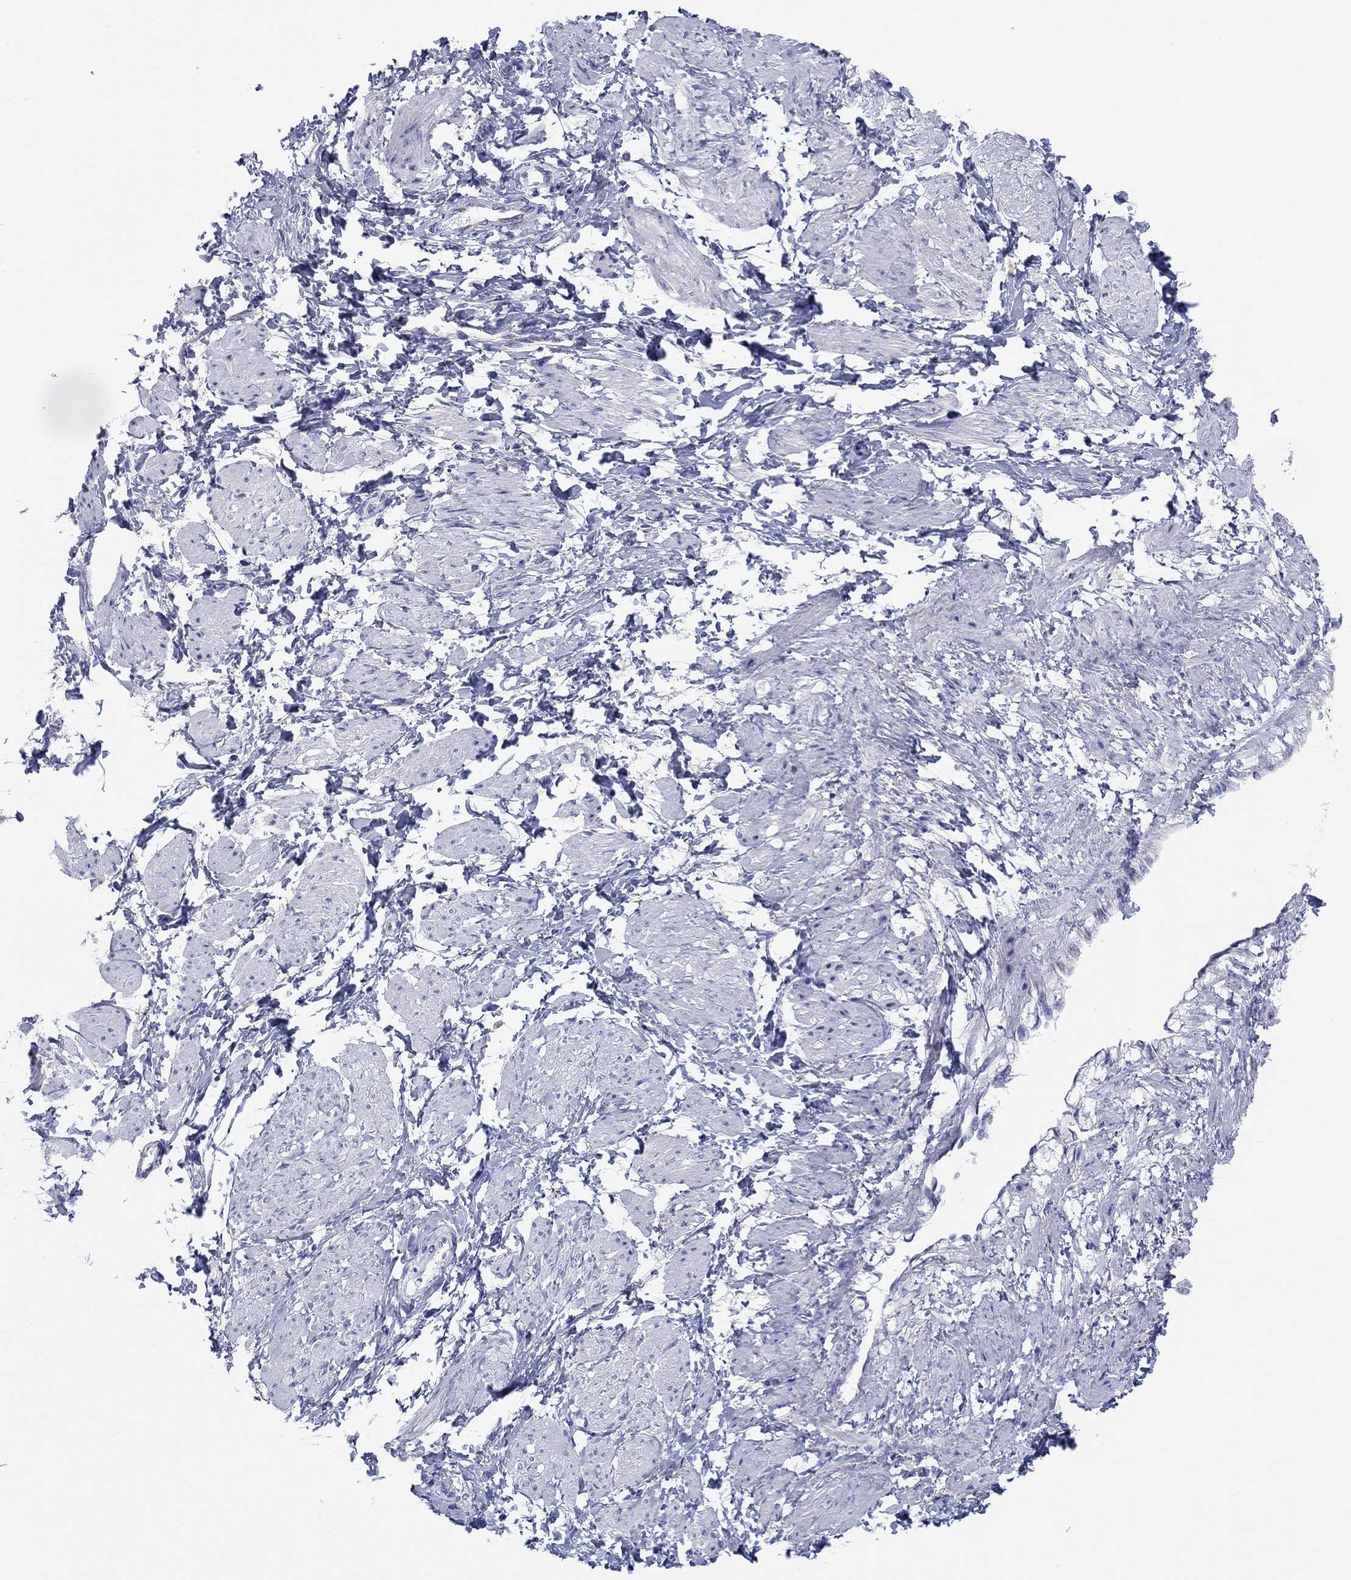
{"staining": {"intensity": "negative", "quantity": "none", "location": "none"}, "tissue": "smooth muscle", "cell_type": "Smooth muscle cells", "image_type": "normal", "snomed": [{"axis": "morphology", "description": "Normal tissue, NOS"}, {"axis": "topography", "description": "Smooth muscle"}, {"axis": "topography", "description": "Uterus"}], "caption": "This is a image of IHC staining of benign smooth muscle, which shows no positivity in smooth muscle cells. The staining is performed using DAB (3,3'-diaminobenzidine) brown chromogen with nuclei counter-stained in using hematoxylin.", "gene": "BCO2", "patient": {"sex": "female", "age": 39}}